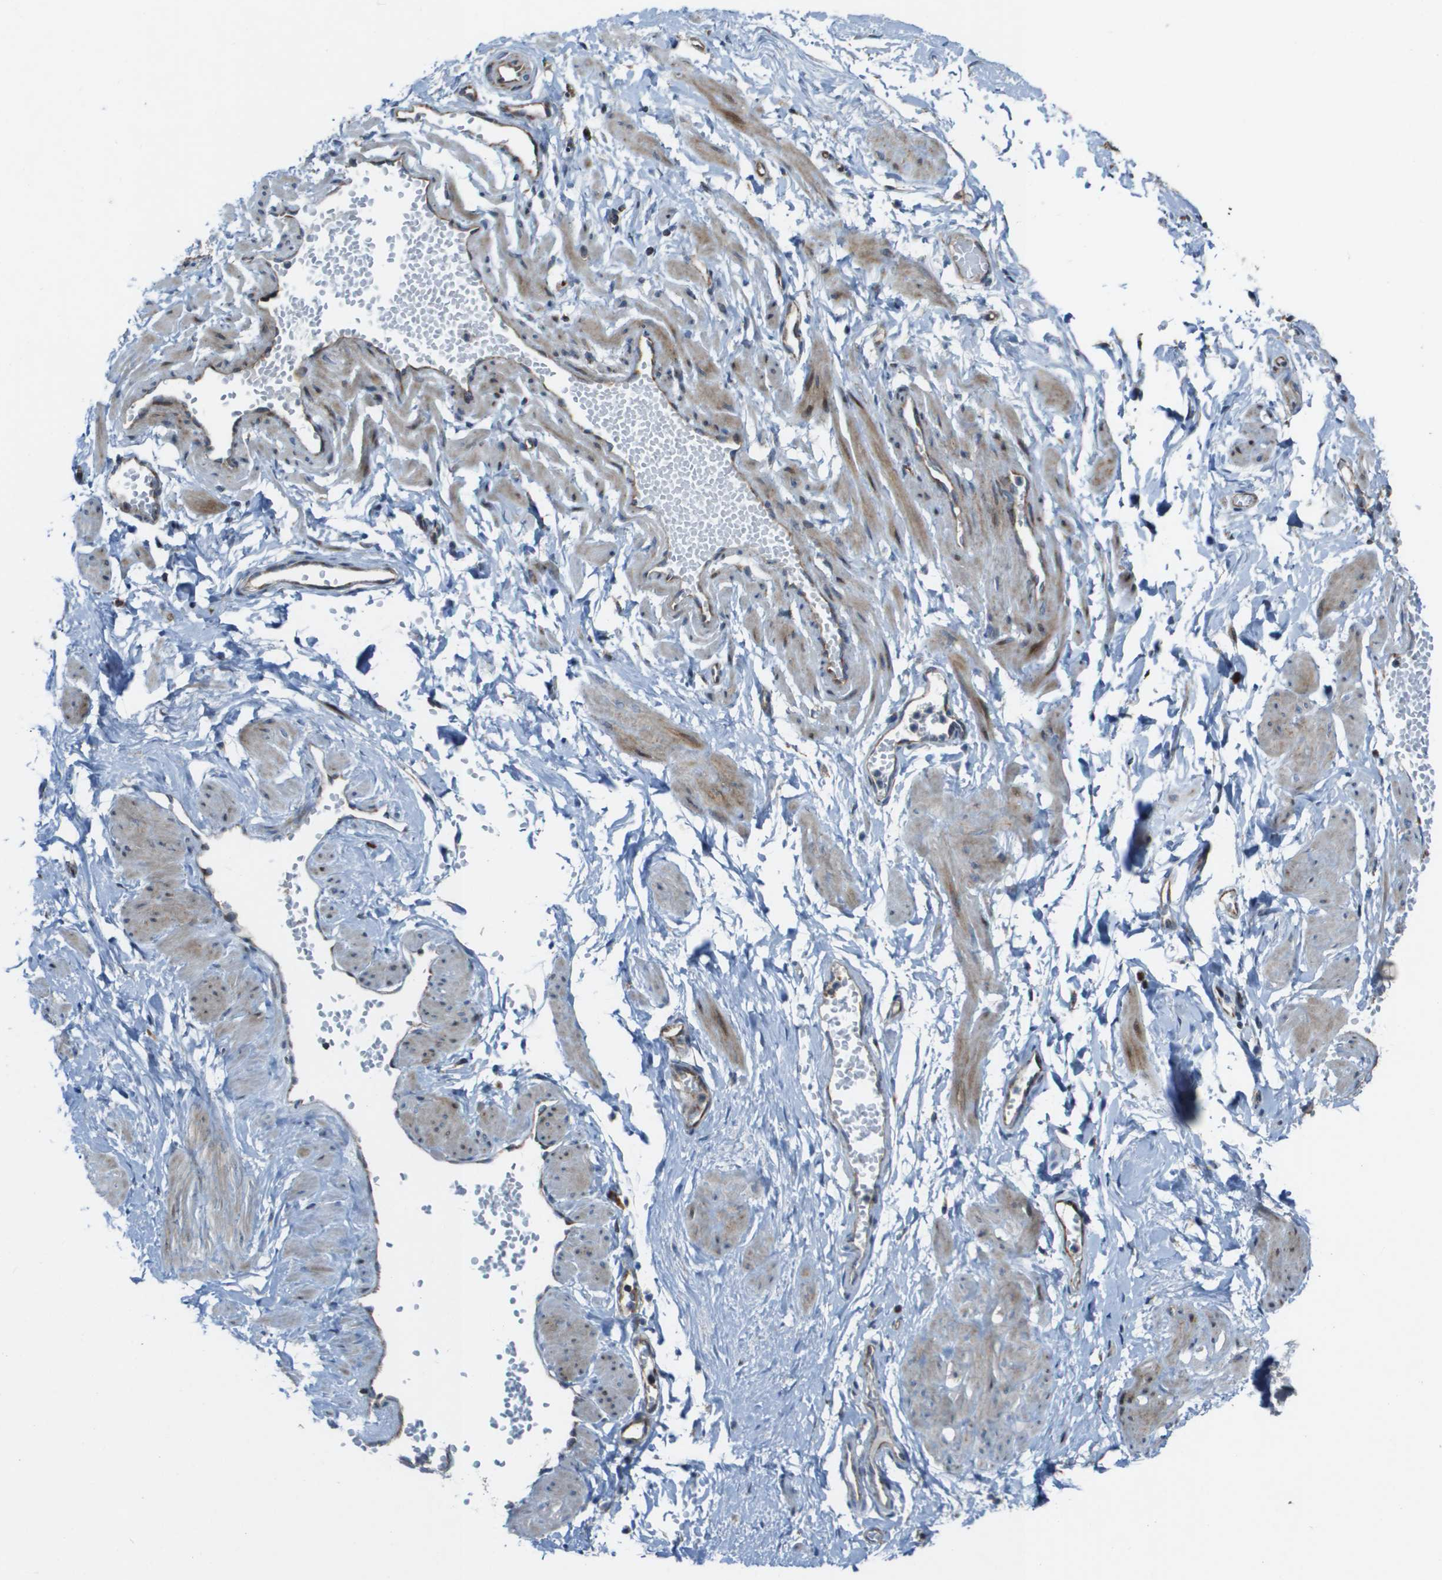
{"staining": {"intensity": "negative", "quantity": "none", "location": "none"}, "tissue": "adipose tissue", "cell_type": "Adipocytes", "image_type": "normal", "snomed": [{"axis": "morphology", "description": "Normal tissue, NOS"}, {"axis": "topography", "description": "Soft tissue"}, {"axis": "topography", "description": "Vascular tissue"}], "caption": "There is no significant staining in adipocytes of adipose tissue.", "gene": "MGAT3", "patient": {"sex": "female", "age": 35}}